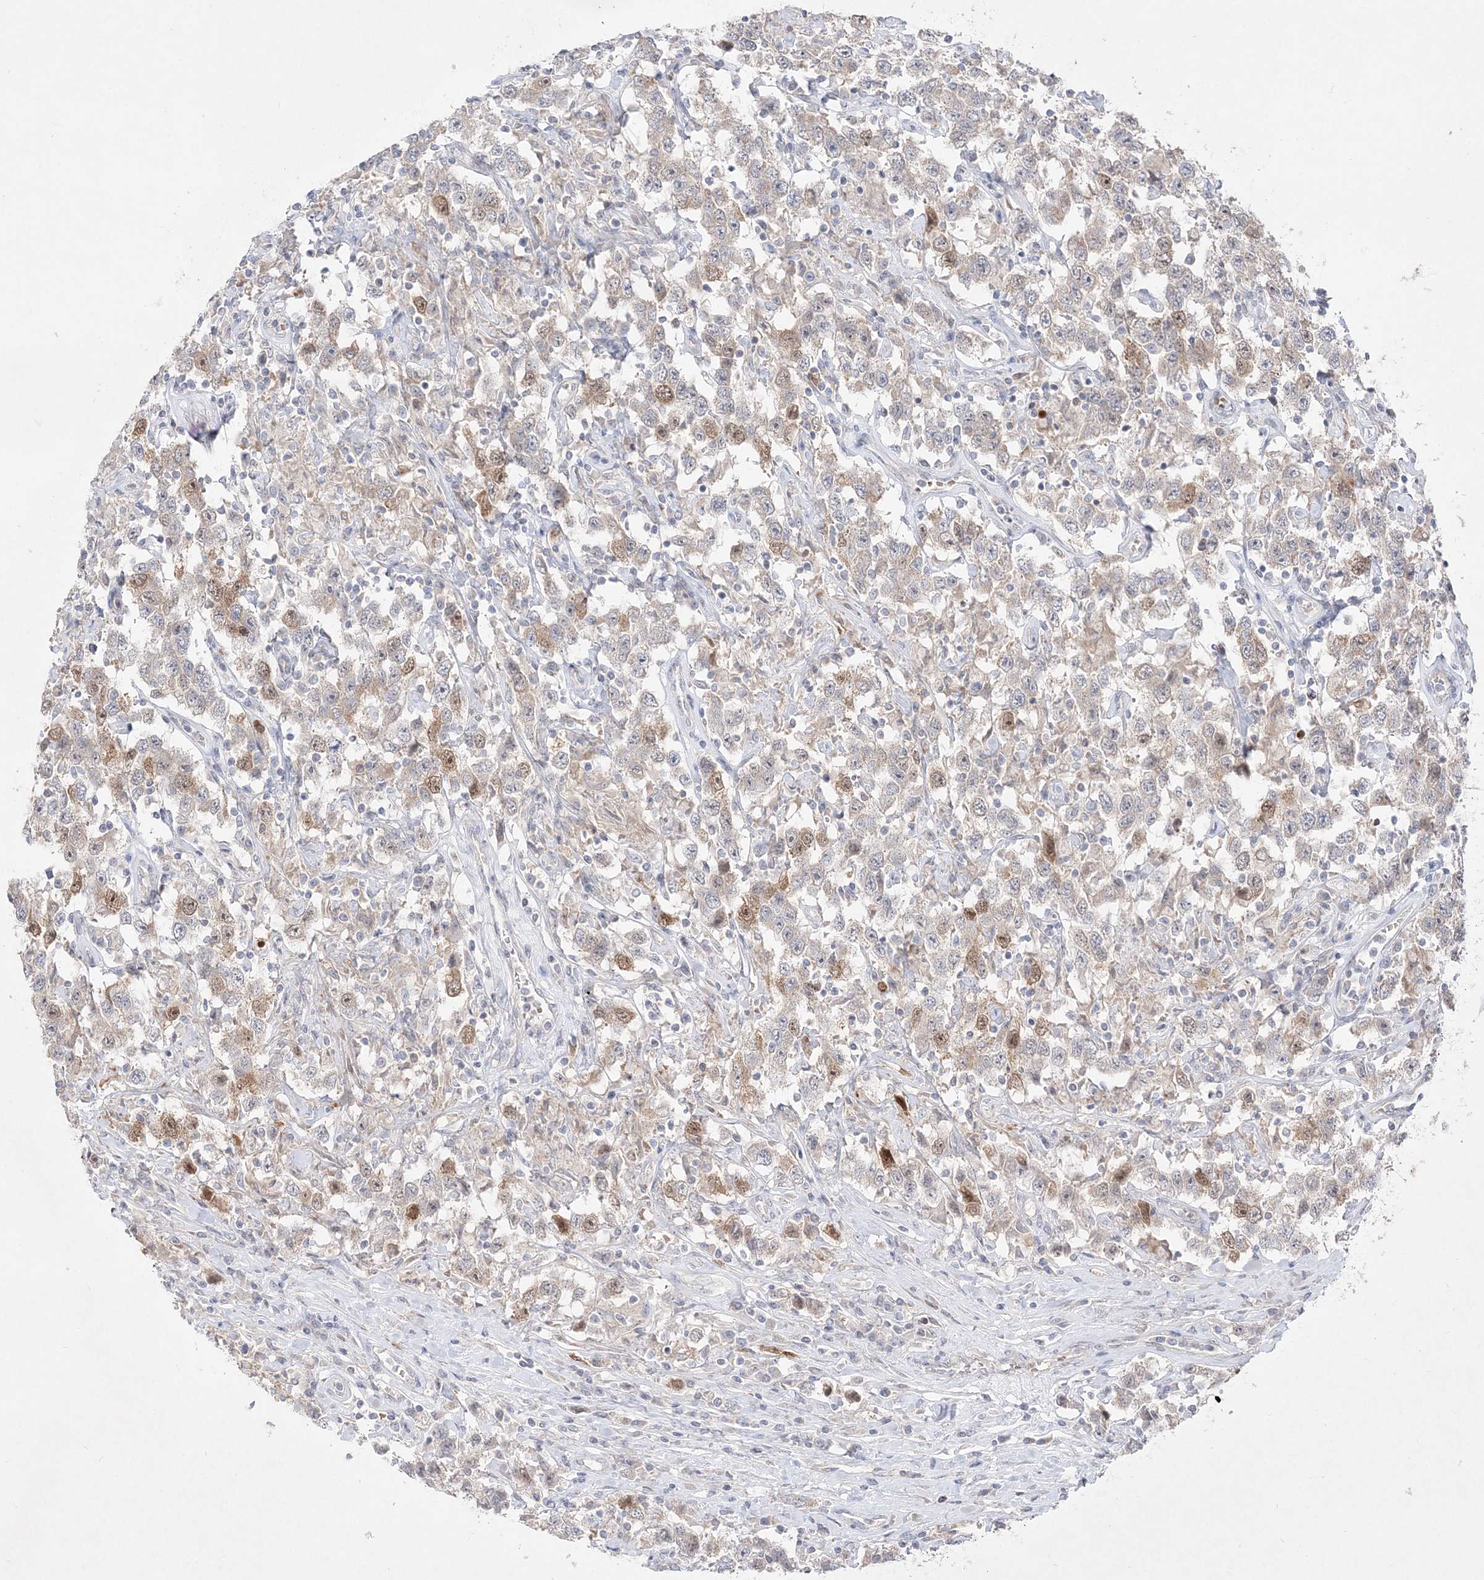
{"staining": {"intensity": "moderate", "quantity": "<25%", "location": "cytoplasmic/membranous,nuclear"}, "tissue": "testis cancer", "cell_type": "Tumor cells", "image_type": "cancer", "snomed": [{"axis": "morphology", "description": "Seminoma, NOS"}, {"axis": "topography", "description": "Testis"}], "caption": "Protein staining of testis cancer (seminoma) tissue demonstrates moderate cytoplasmic/membranous and nuclear staining in about <25% of tumor cells.", "gene": "CLNK", "patient": {"sex": "male", "age": 41}}